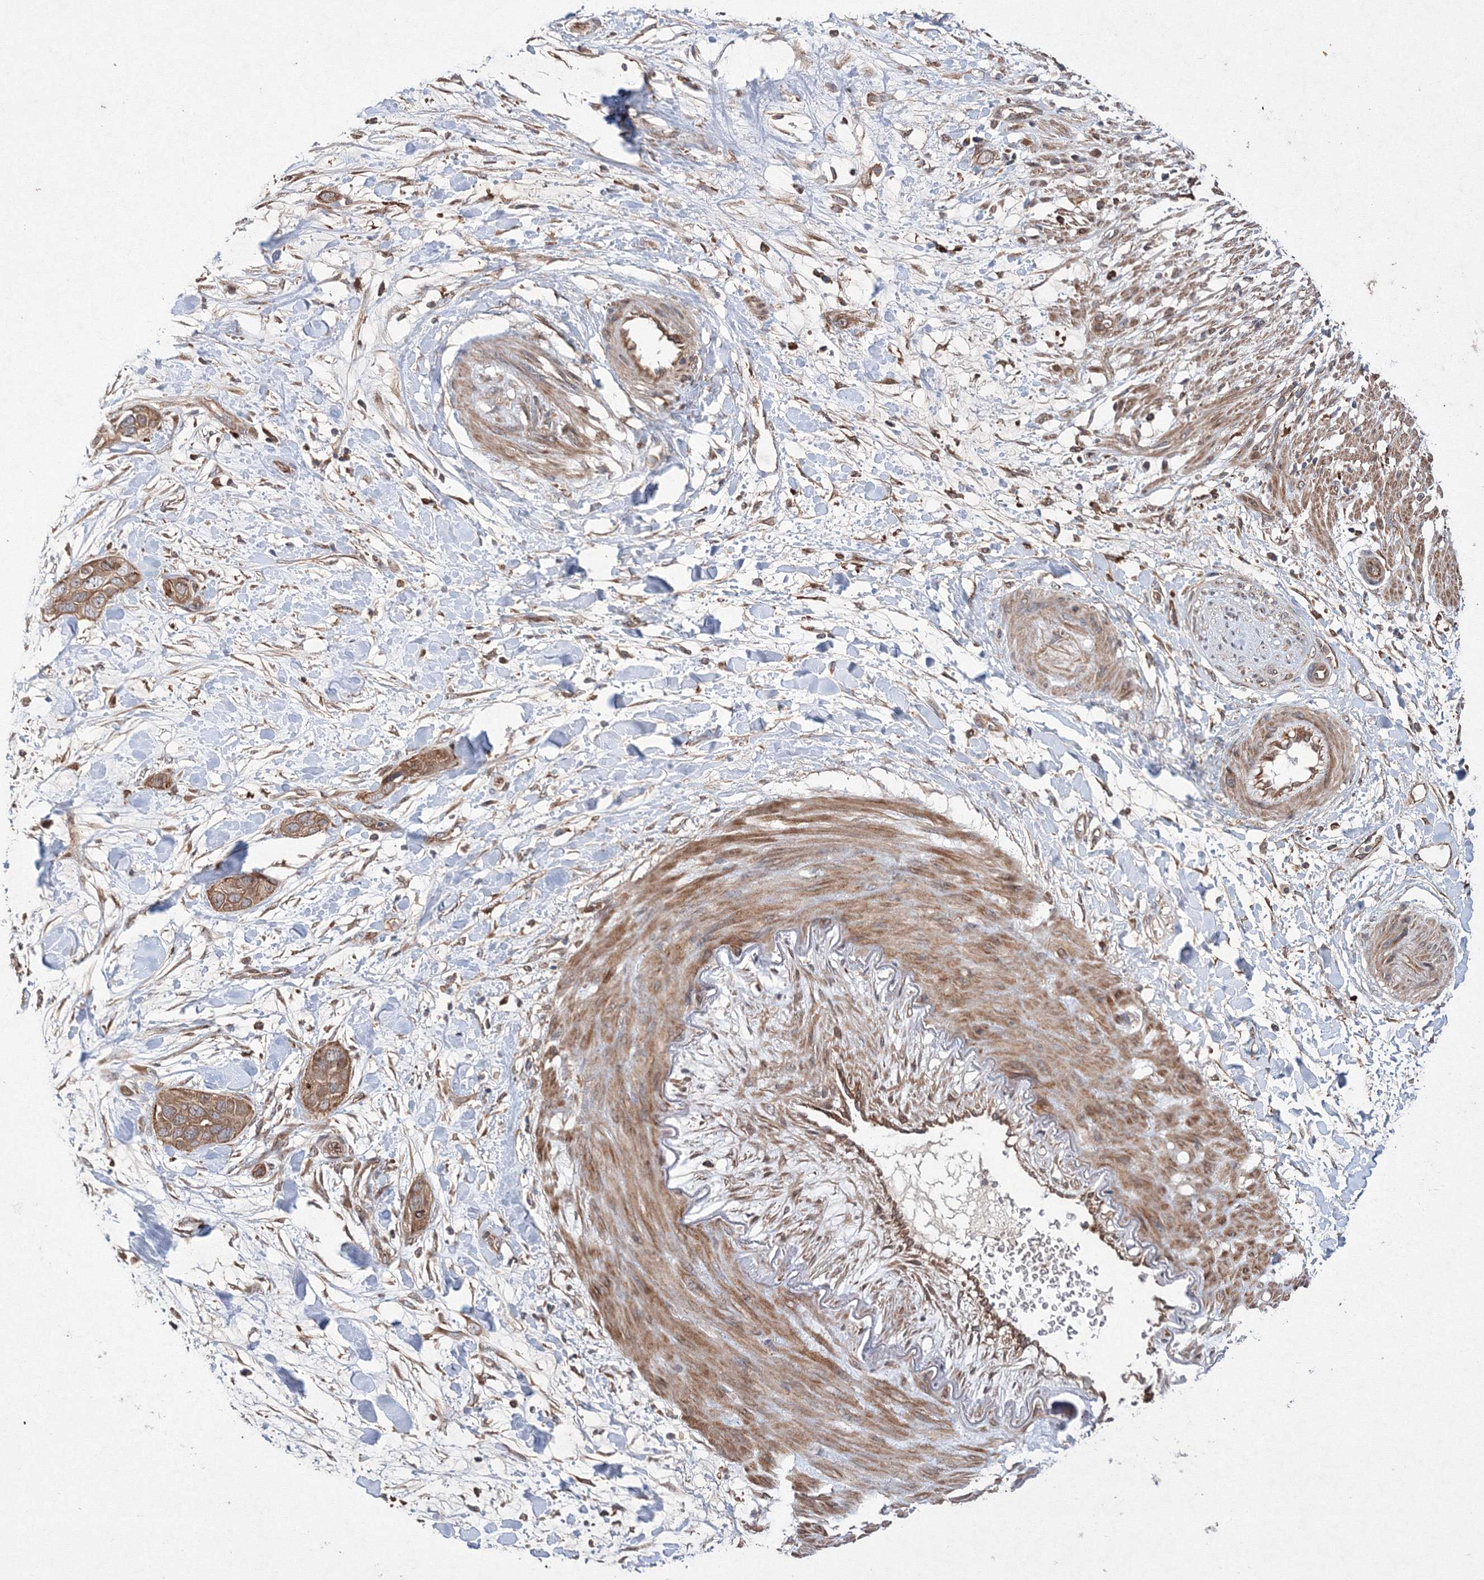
{"staining": {"intensity": "moderate", "quantity": ">75%", "location": "cytoplasmic/membranous"}, "tissue": "pancreatic cancer", "cell_type": "Tumor cells", "image_type": "cancer", "snomed": [{"axis": "morphology", "description": "Adenocarcinoma, NOS"}, {"axis": "topography", "description": "Pancreas"}], "caption": "Immunohistochemistry (IHC) (DAB) staining of pancreatic cancer demonstrates moderate cytoplasmic/membranous protein positivity in approximately >75% of tumor cells.", "gene": "RANBP3L", "patient": {"sex": "female", "age": 60}}